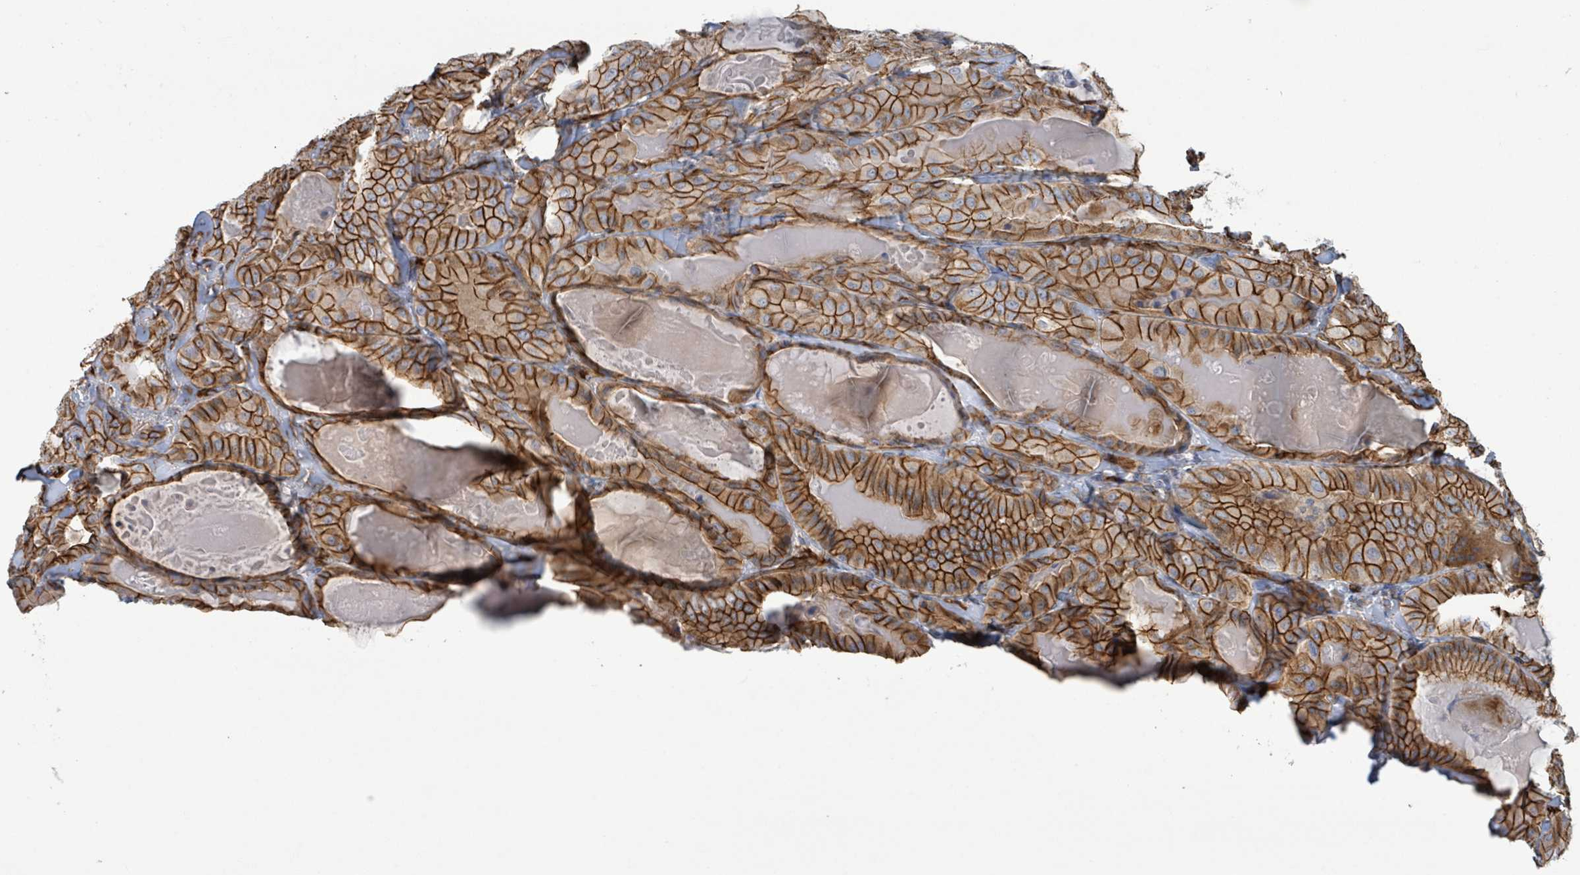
{"staining": {"intensity": "strong", "quantity": ">75%", "location": "cytoplasmic/membranous"}, "tissue": "thyroid cancer", "cell_type": "Tumor cells", "image_type": "cancer", "snomed": [{"axis": "morphology", "description": "Papillary adenocarcinoma, NOS"}, {"axis": "topography", "description": "Thyroid gland"}], "caption": "A micrograph of human papillary adenocarcinoma (thyroid) stained for a protein demonstrates strong cytoplasmic/membranous brown staining in tumor cells.", "gene": "LDOC1", "patient": {"sex": "female", "age": 68}}